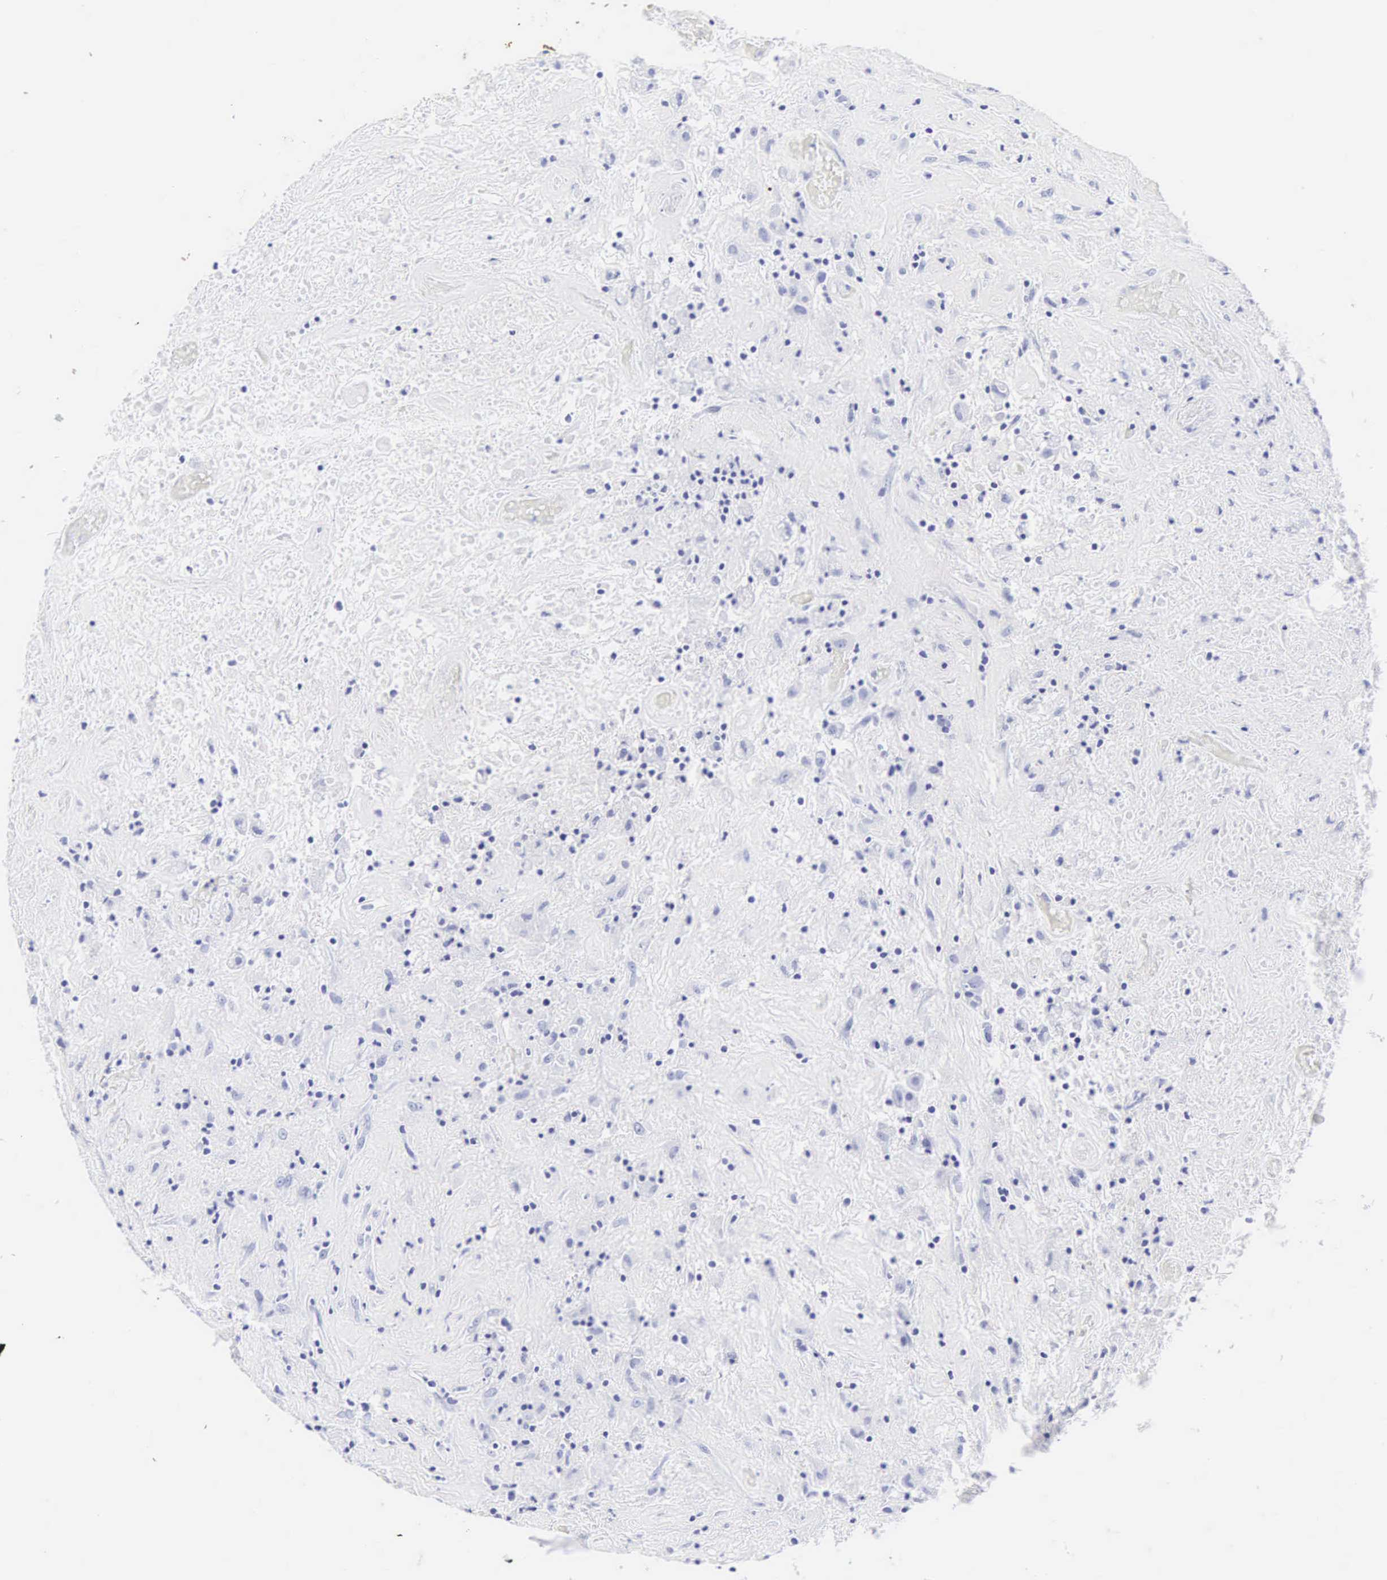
{"staining": {"intensity": "negative", "quantity": "none", "location": "none"}, "tissue": "lymphoma", "cell_type": "Tumor cells", "image_type": "cancer", "snomed": [{"axis": "morphology", "description": "Hodgkin's disease, NOS"}, {"axis": "topography", "description": "Lymph node"}], "caption": "Tumor cells are negative for brown protein staining in Hodgkin's disease. Brightfield microscopy of IHC stained with DAB (3,3'-diaminobenzidine) (brown) and hematoxylin (blue), captured at high magnification.", "gene": "INS", "patient": {"sex": "male", "age": 46}}